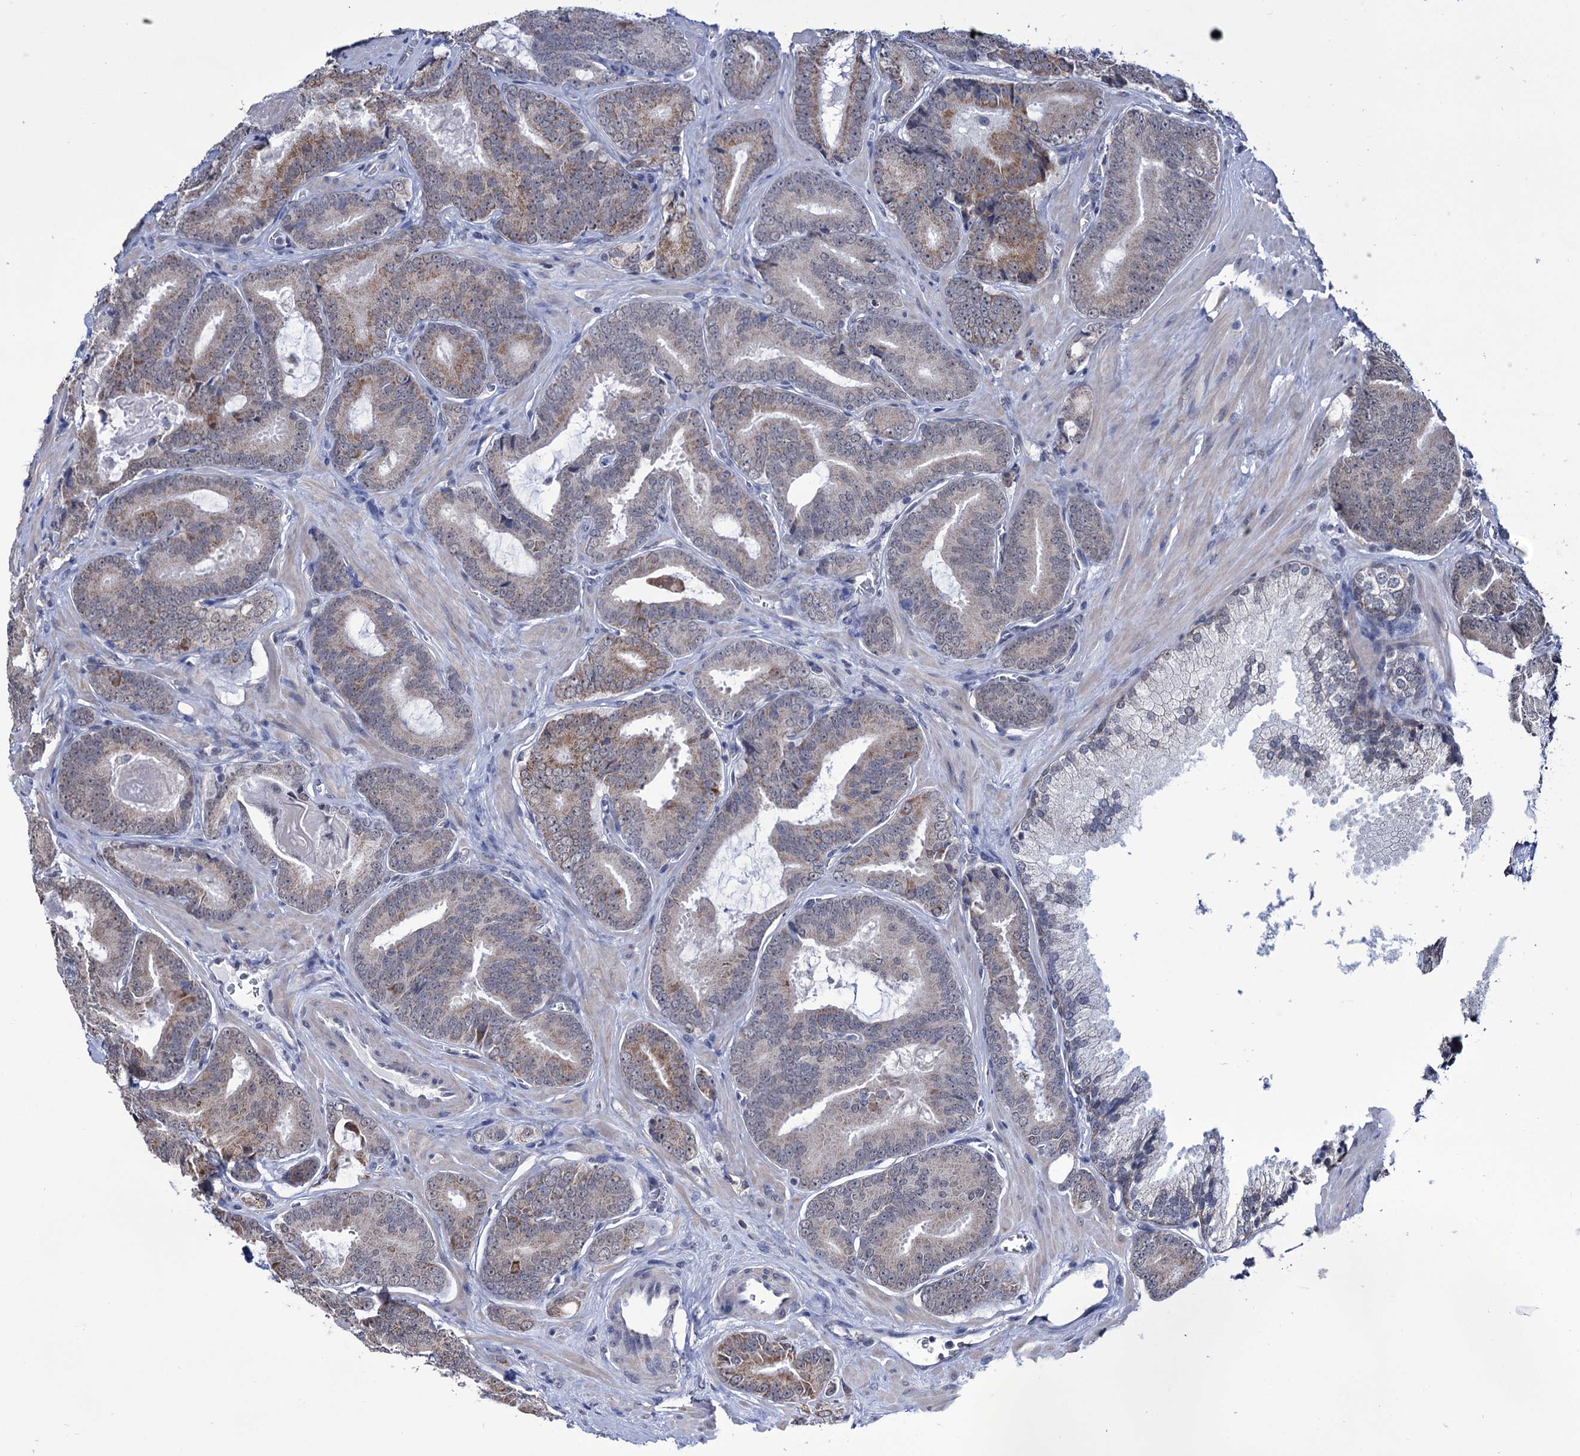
{"staining": {"intensity": "moderate", "quantity": "<25%", "location": "cytoplasmic/membranous"}, "tissue": "prostate cancer", "cell_type": "Tumor cells", "image_type": "cancer", "snomed": [{"axis": "morphology", "description": "Adenocarcinoma, High grade"}, {"axis": "topography", "description": "Prostate"}], "caption": "Immunohistochemical staining of human prostate cancer displays moderate cytoplasmic/membranous protein staining in approximately <25% of tumor cells.", "gene": "ABHD10", "patient": {"sex": "male", "age": 66}}